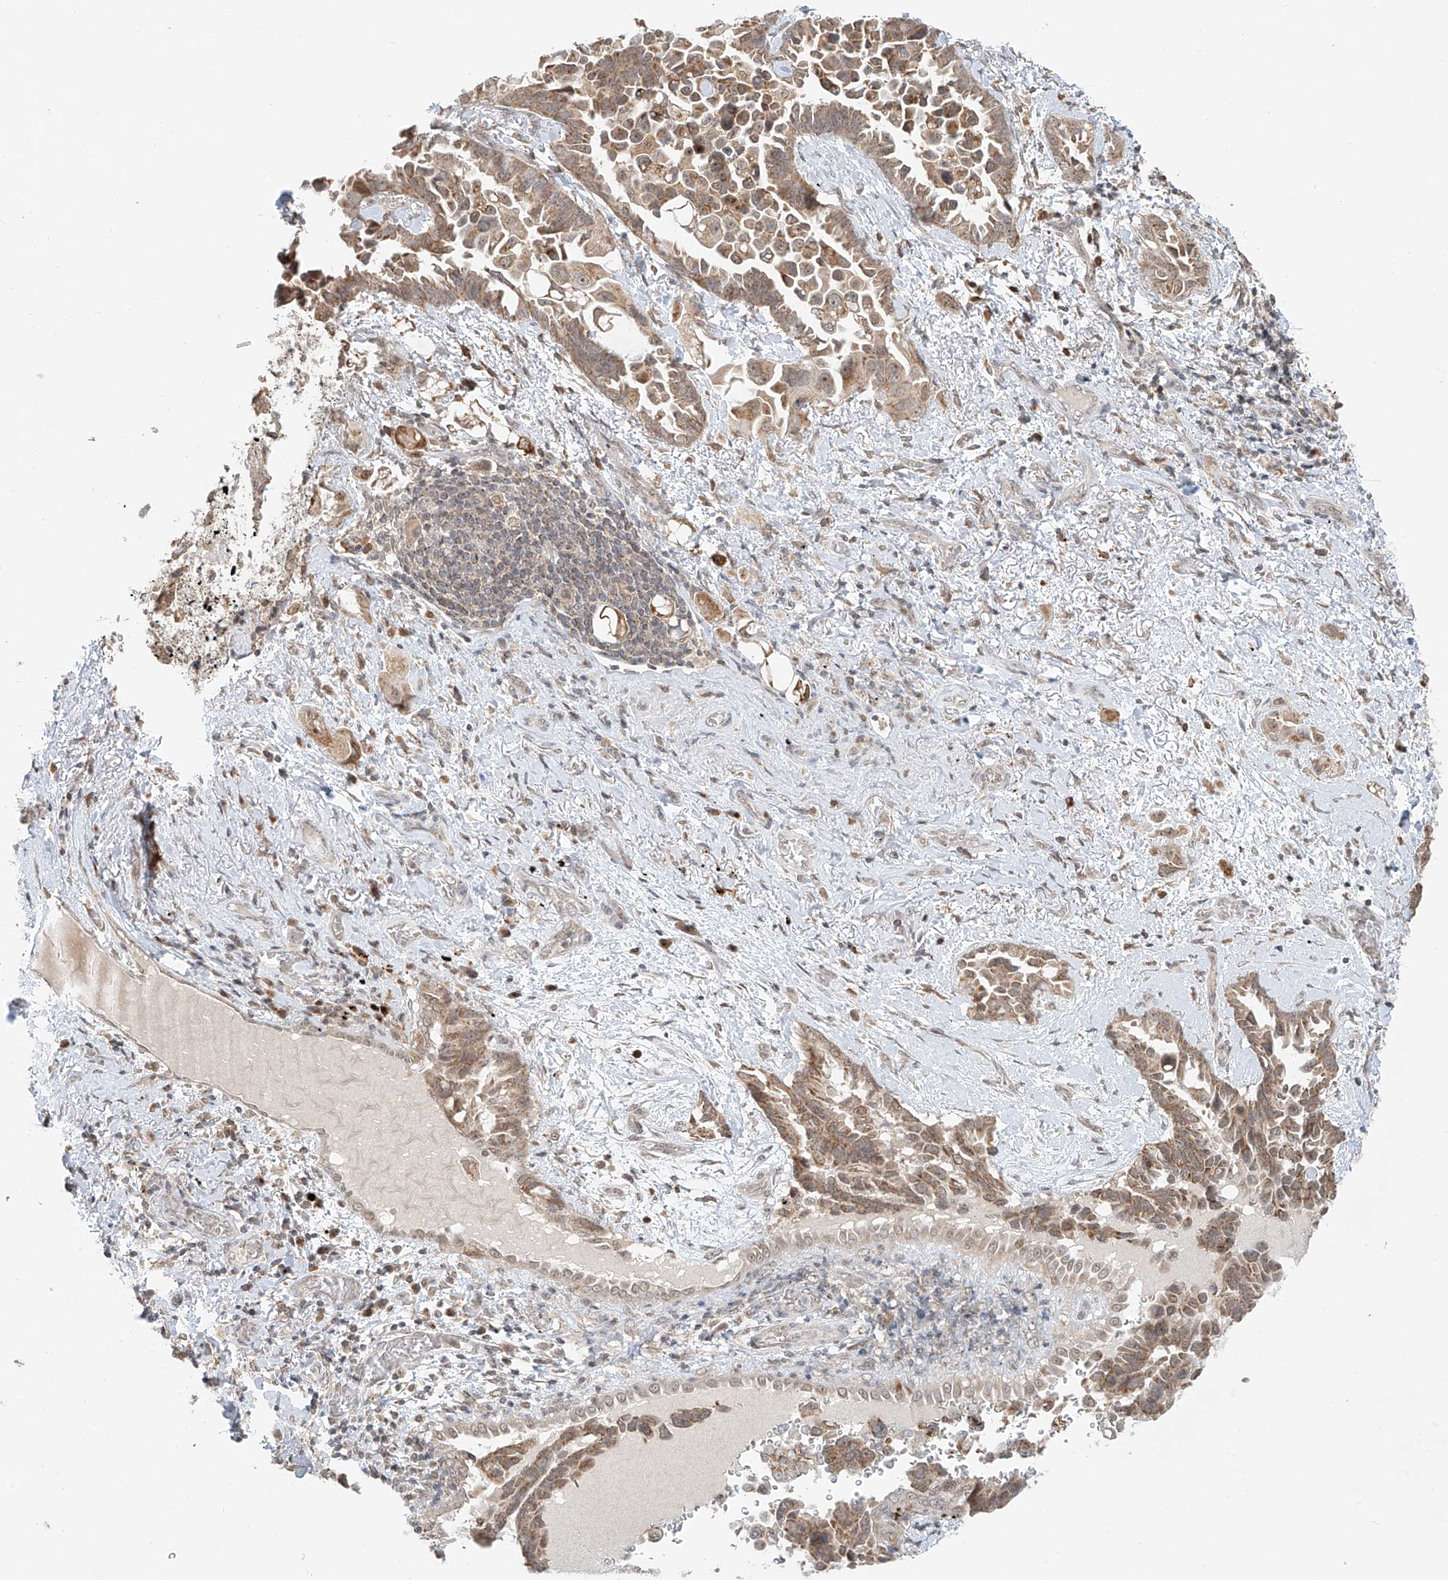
{"staining": {"intensity": "weak", "quantity": ">75%", "location": "cytoplasmic/membranous"}, "tissue": "lung cancer", "cell_type": "Tumor cells", "image_type": "cancer", "snomed": [{"axis": "morphology", "description": "Adenocarcinoma, NOS"}, {"axis": "topography", "description": "Lung"}], "caption": "Immunohistochemical staining of lung cancer (adenocarcinoma) displays low levels of weak cytoplasmic/membranous expression in approximately >75% of tumor cells. (DAB (3,3'-diaminobenzidine) IHC, brown staining for protein, blue staining for nuclei).", "gene": "SYTL3", "patient": {"sex": "female", "age": 67}}